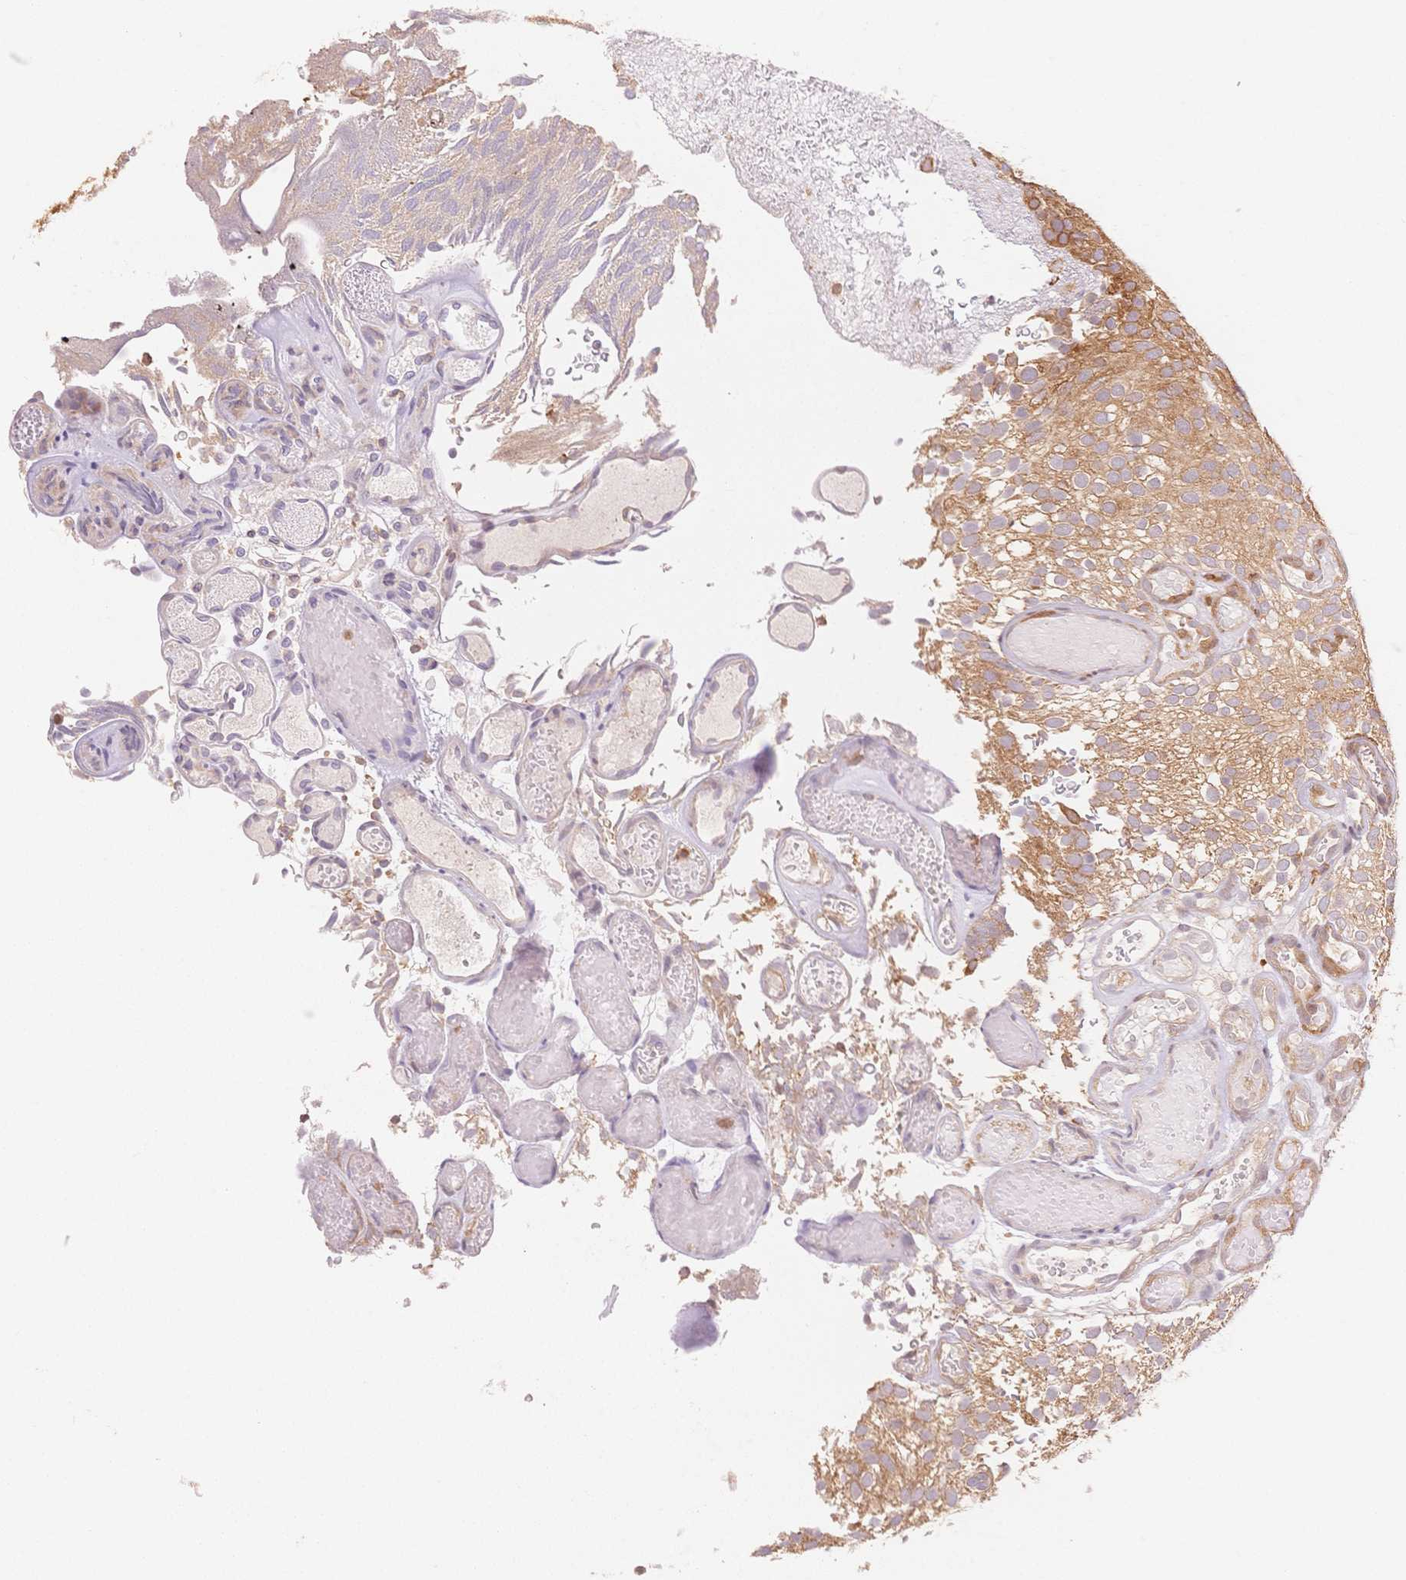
{"staining": {"intensity": "moderate", "quantity": ">75%", "location": "cytoplasmic/membranous"}, "tissue": "urothelial cancer", "cell_type": "Tumor cells", "image_type": "cancer", "snomed": [{"axis": "morphology", "description": "Urothelial carcinoma, Low grade"}, {"axis": "topography", "description": "Urinary bladder"}], "caption": "Low-grade urothelial carcinoma stained for a protein displays moderate cytoplasmic/membranous positivity in tumor cells.", "gene": "STK39", "patient": {"sex": "male", "age": 78}}